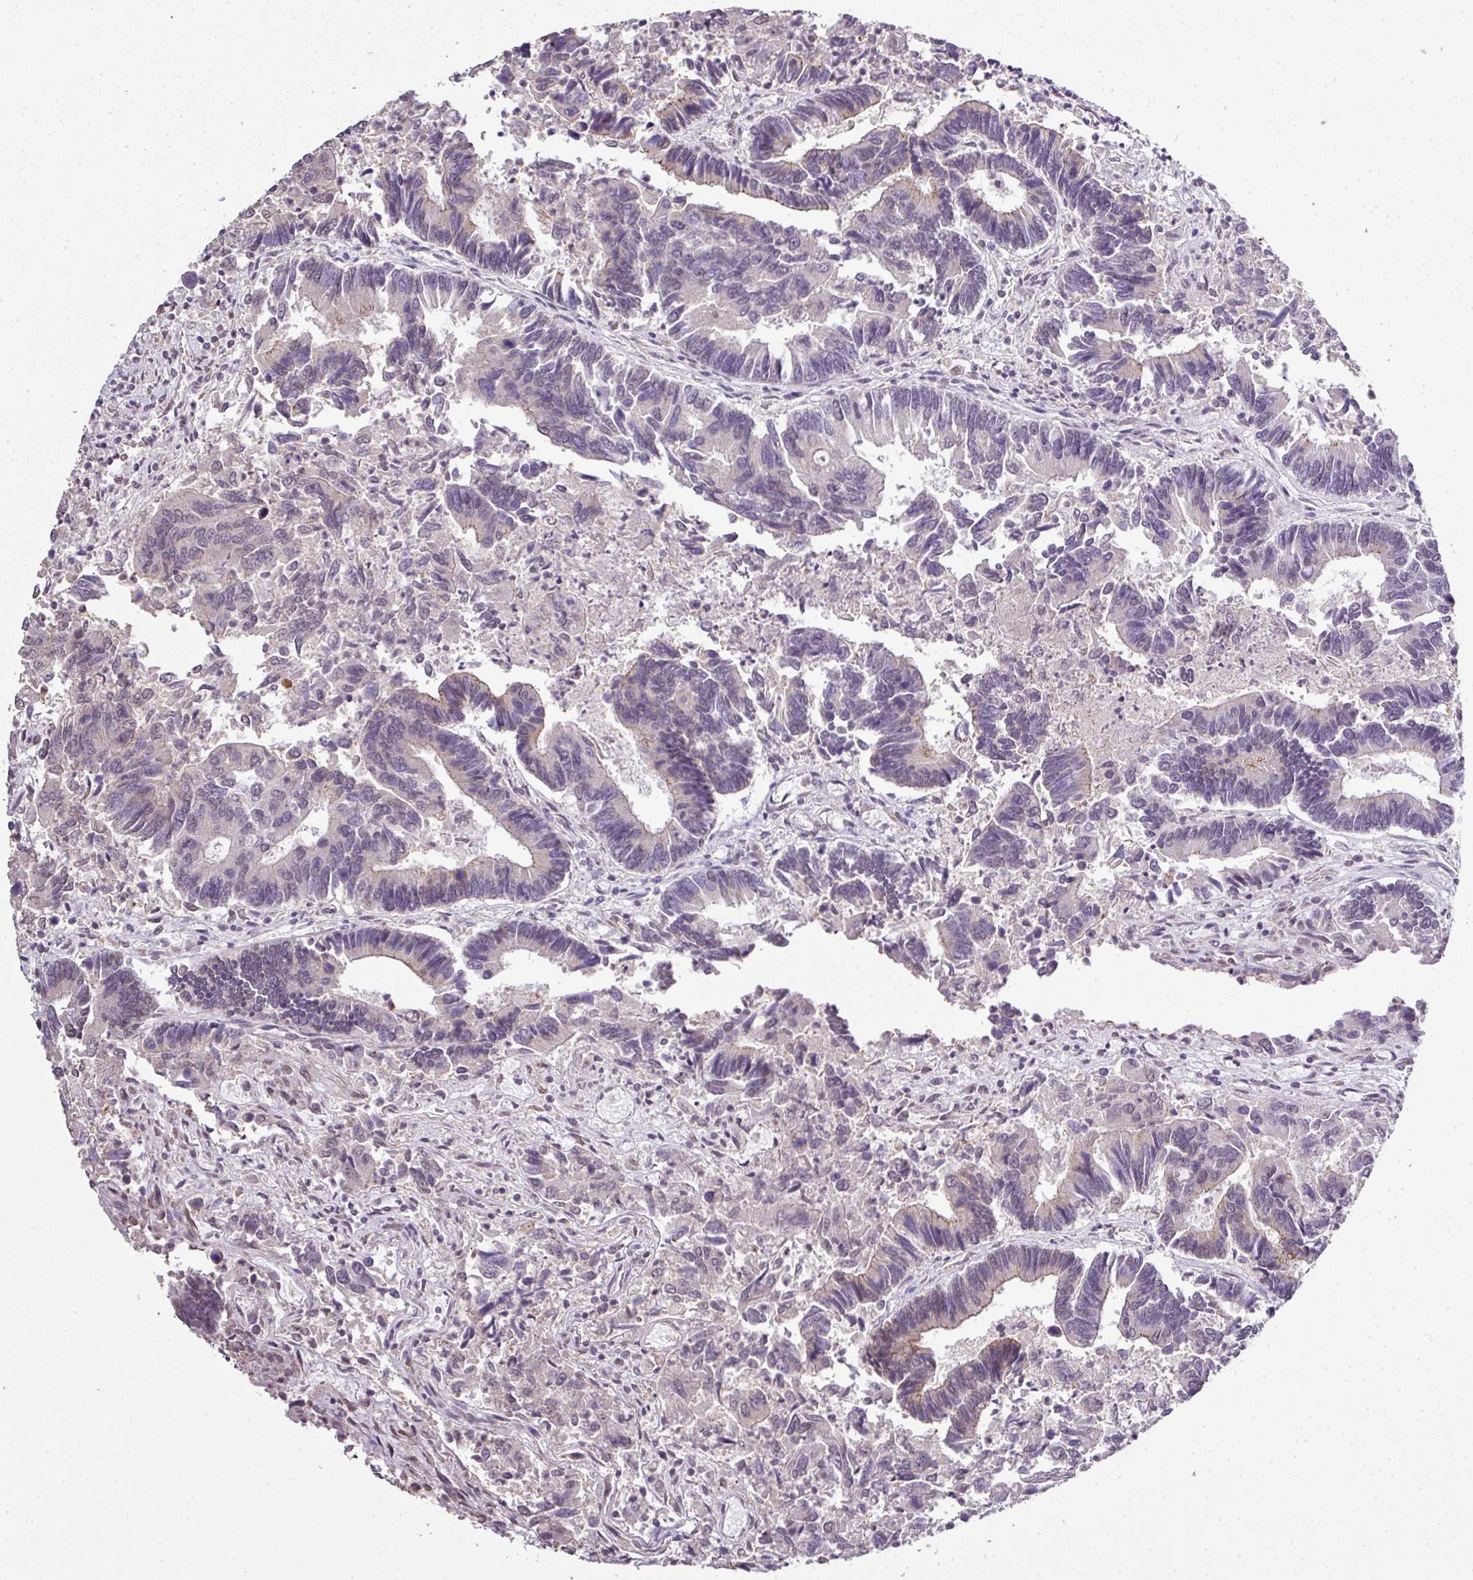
{"staining": {"intensity": "negative", "quantity": "none", "location": "none"}, "tissue": "colorectal cancer", "cell_type": "Tumor cells", "image_type": "cancer", "snomed": [{"axis": "morphology", "description": "Adenocarcinoma, NOS"}, {"axis": "topography", "description": "Colon"}], "caption": "Immunohistochemistry image of neoplastic tissue: colorectal cancer stained with DAB (3,3'-diaminobenzidine) shows no significant protein expression in tumor cells.", "gene": "JPH2", "patient": {"sex": "female", "age": 67}}